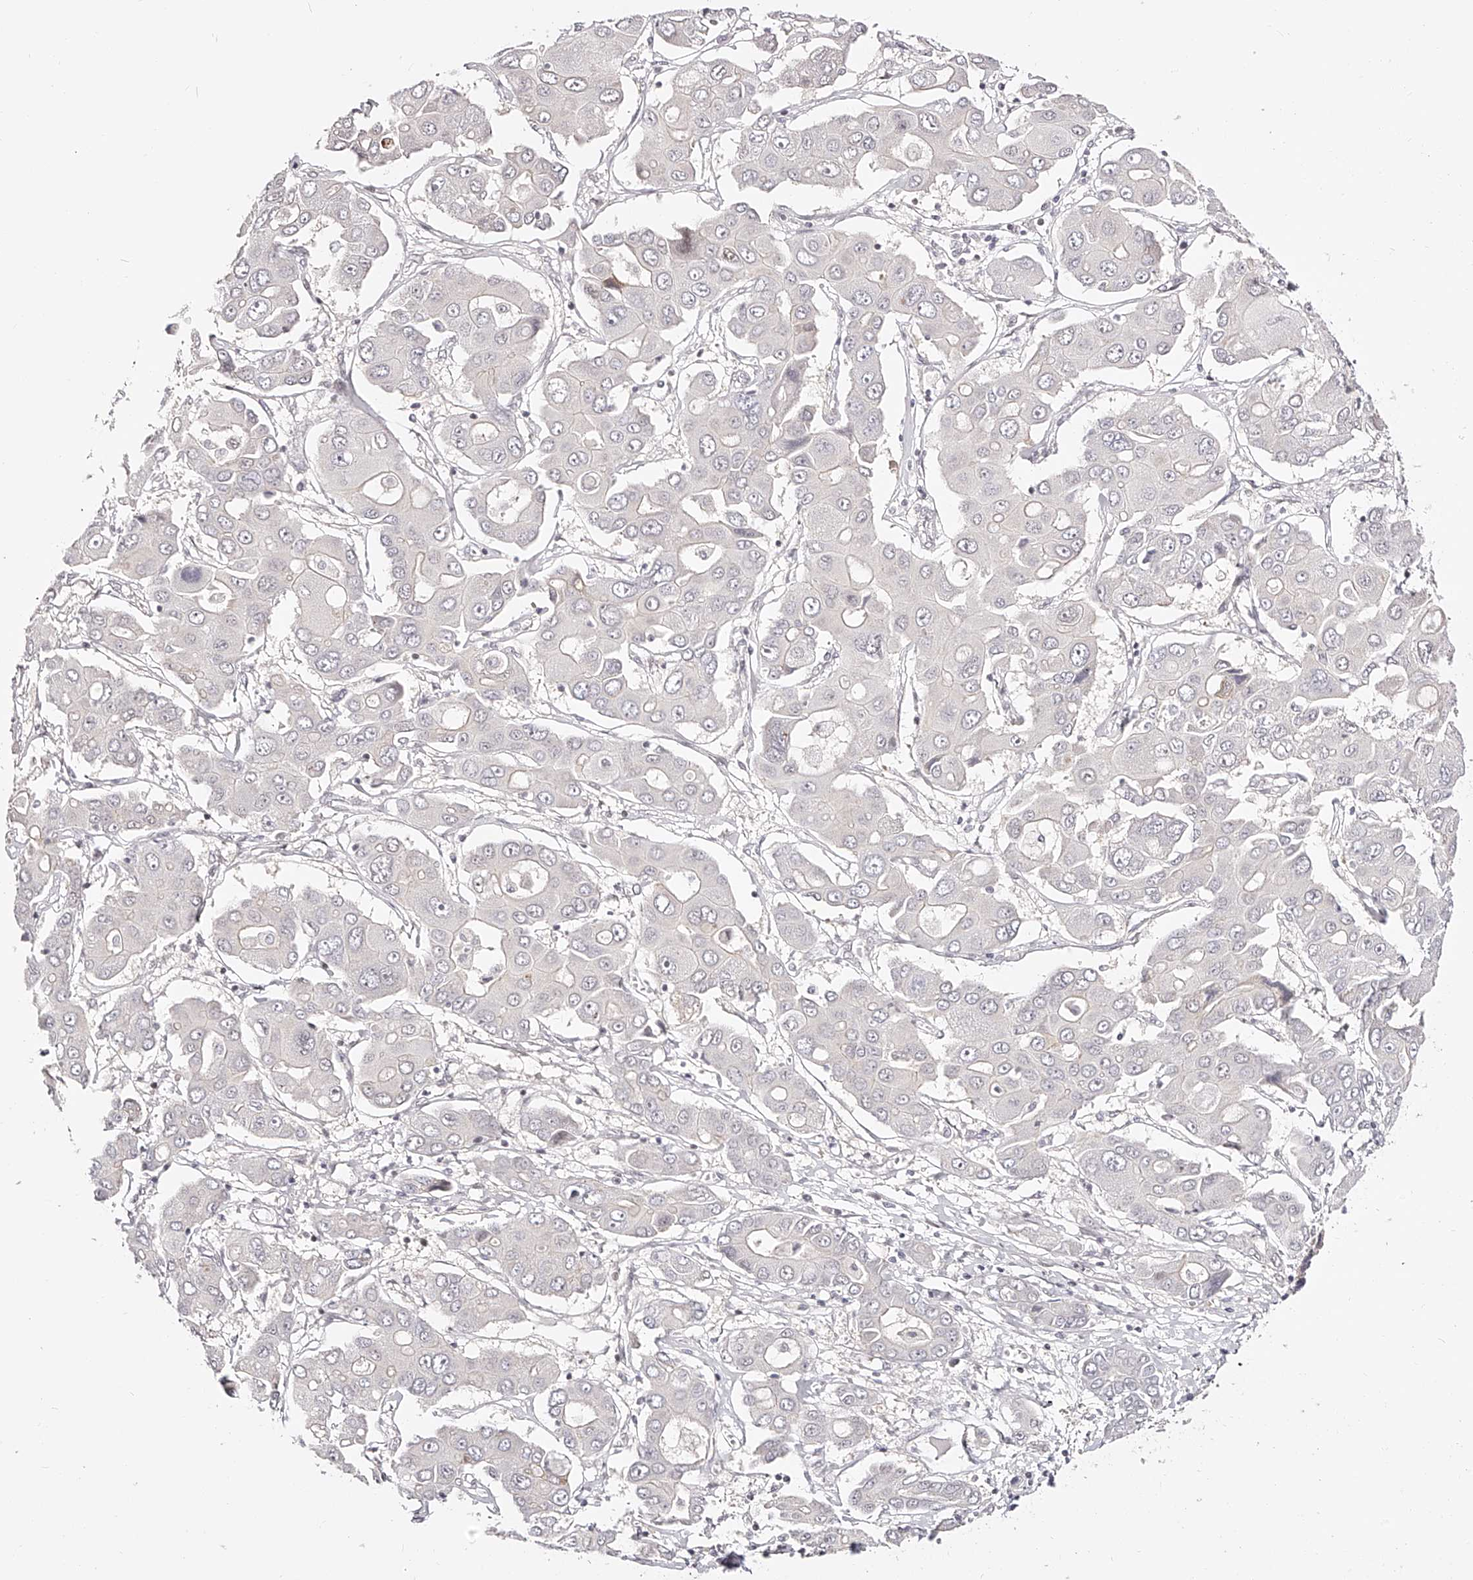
{"staining": {"intensity": "negative", "quantity": "none", "location": "none"}, "tissue": "liver cancer", "cell_type": "Tumor cells", "image_type": "cancer", "snomed": [{"axis": "morphology", "description": "Cholangiocarcinoma"}, {"axis": "topography", "description": "Liver"}], "caption": "Liver cancer (cholangiocarcinoma) was stained to show a protein in brown. There is no significant expression in tumor cells. (DAB (3,3'-diaminobenzidine) immunohistochemistry visualized using brightfield microscopy, high magnification).", "gene": "USF3", "patient": {"sex": "male", "age": 67}}